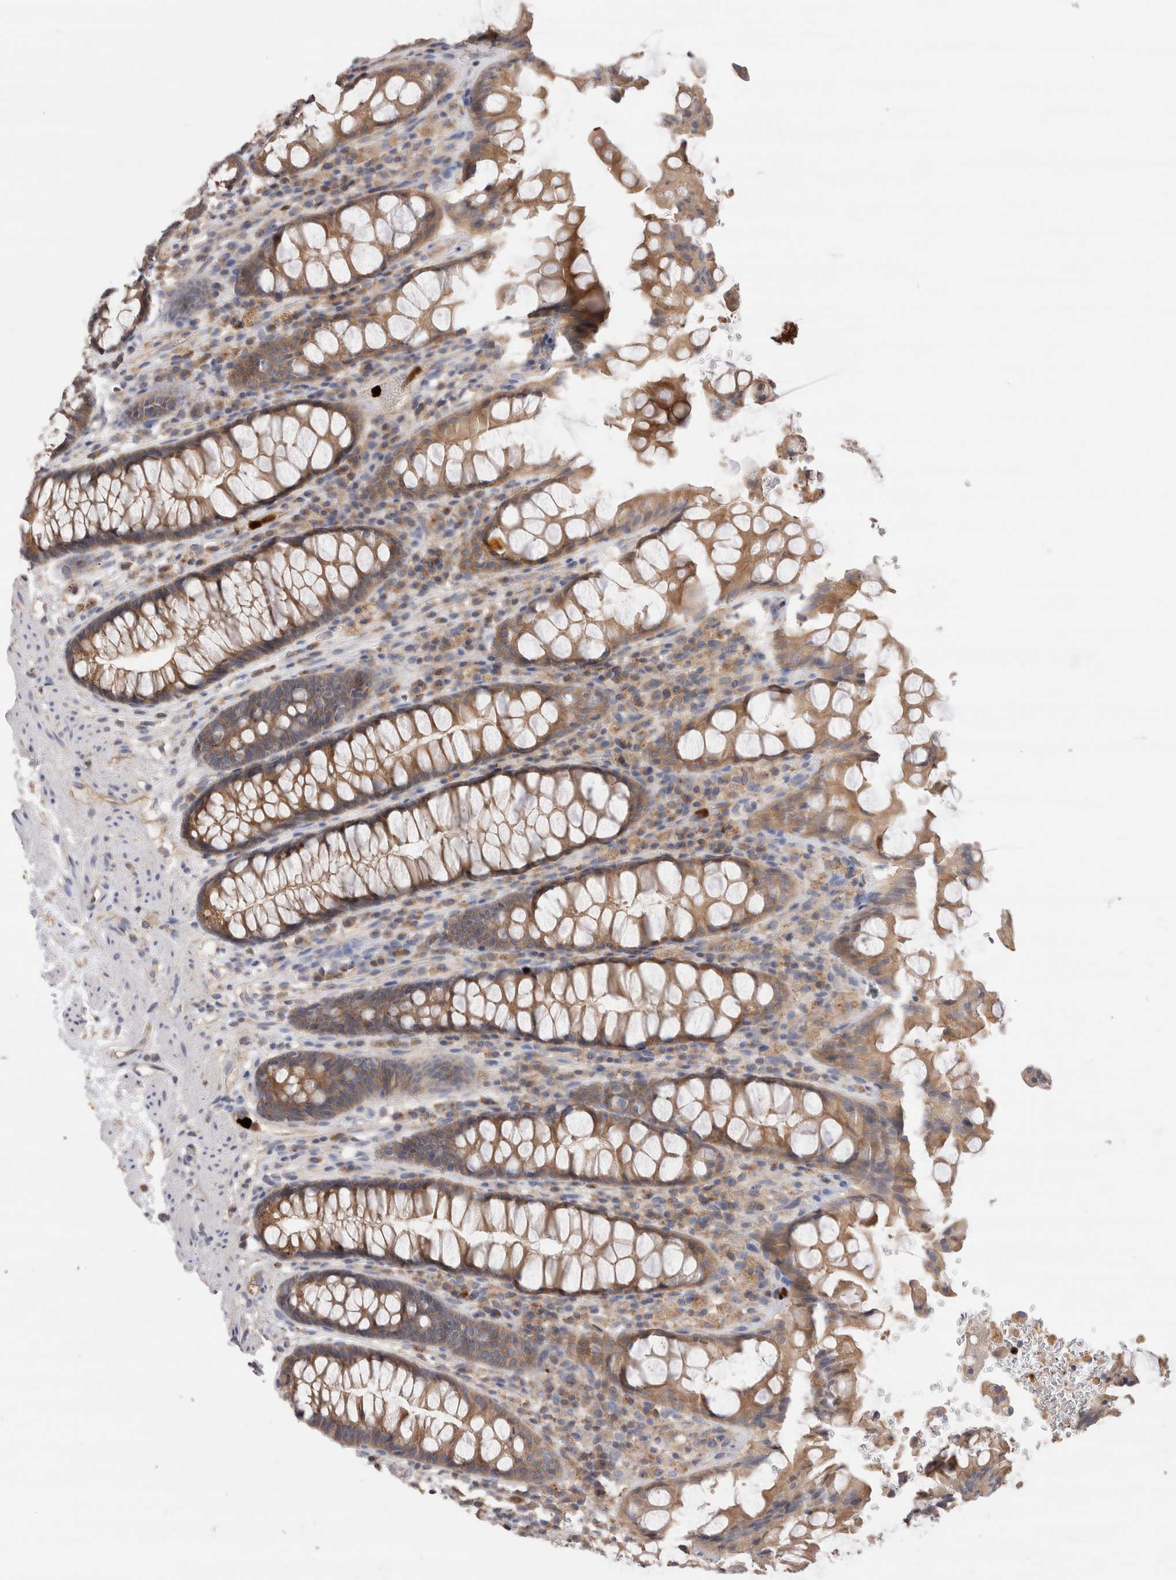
{"staining": {"intensity": "weak", "quantity": ">75%", "location": "cytoplasmic/membranous"}, "tissue": "rectum", "cell_type": "Glandular cells", "image_type": "normal", "snomed": [{"axis": "morphology", "description": "Normal tissue, NOS"}, {"axis": "topography", "description": "Rectum"}], "caption": "This micrograph reveals IHC staining of benign human rectum, with low weak cytoplasmic/membranous positivity in approximately >75% of glandular cells.", "gene": "NXT2", "patient": {"sex": "male", "age": 64}}